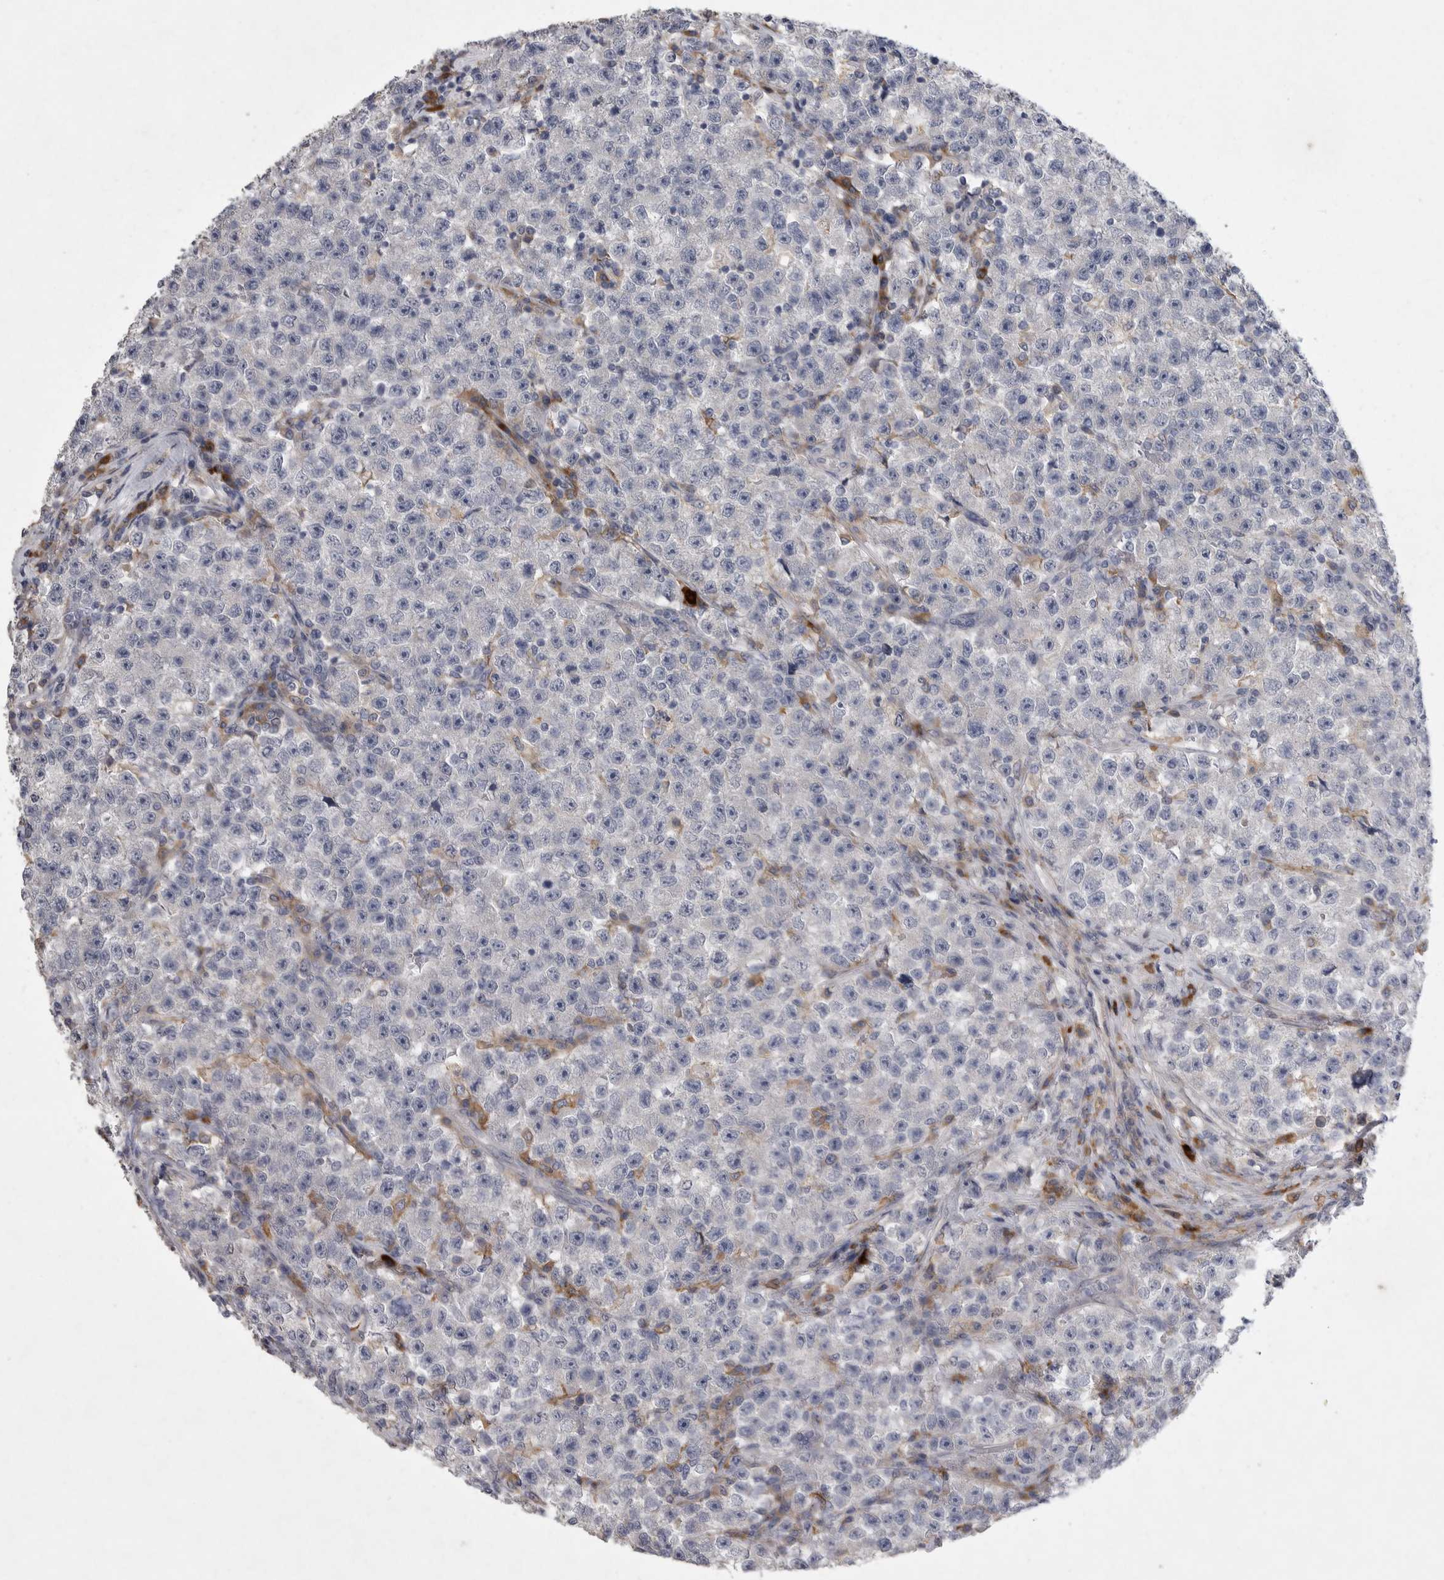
{"staining": {"intensity": "negative", "quantity": "none", "location": "none"}, "tissue": "testis cancer", "cell_type": "Tumor cells", "image_type": "cancer", "snomed": [{"axis": "morphology", "description": "Seminoma, NOS"}, {"axis": "topography", "description": "Testis"}], "caption": "High magnification brightfield microscopy of testis cancer (seminoma) stained with DAB (brown) and counterstained with hematoxylin (blue): tumor cells show no significant positivity.", "gene": "EDEM3", "patient": {"sex": "male", "age": 22}}